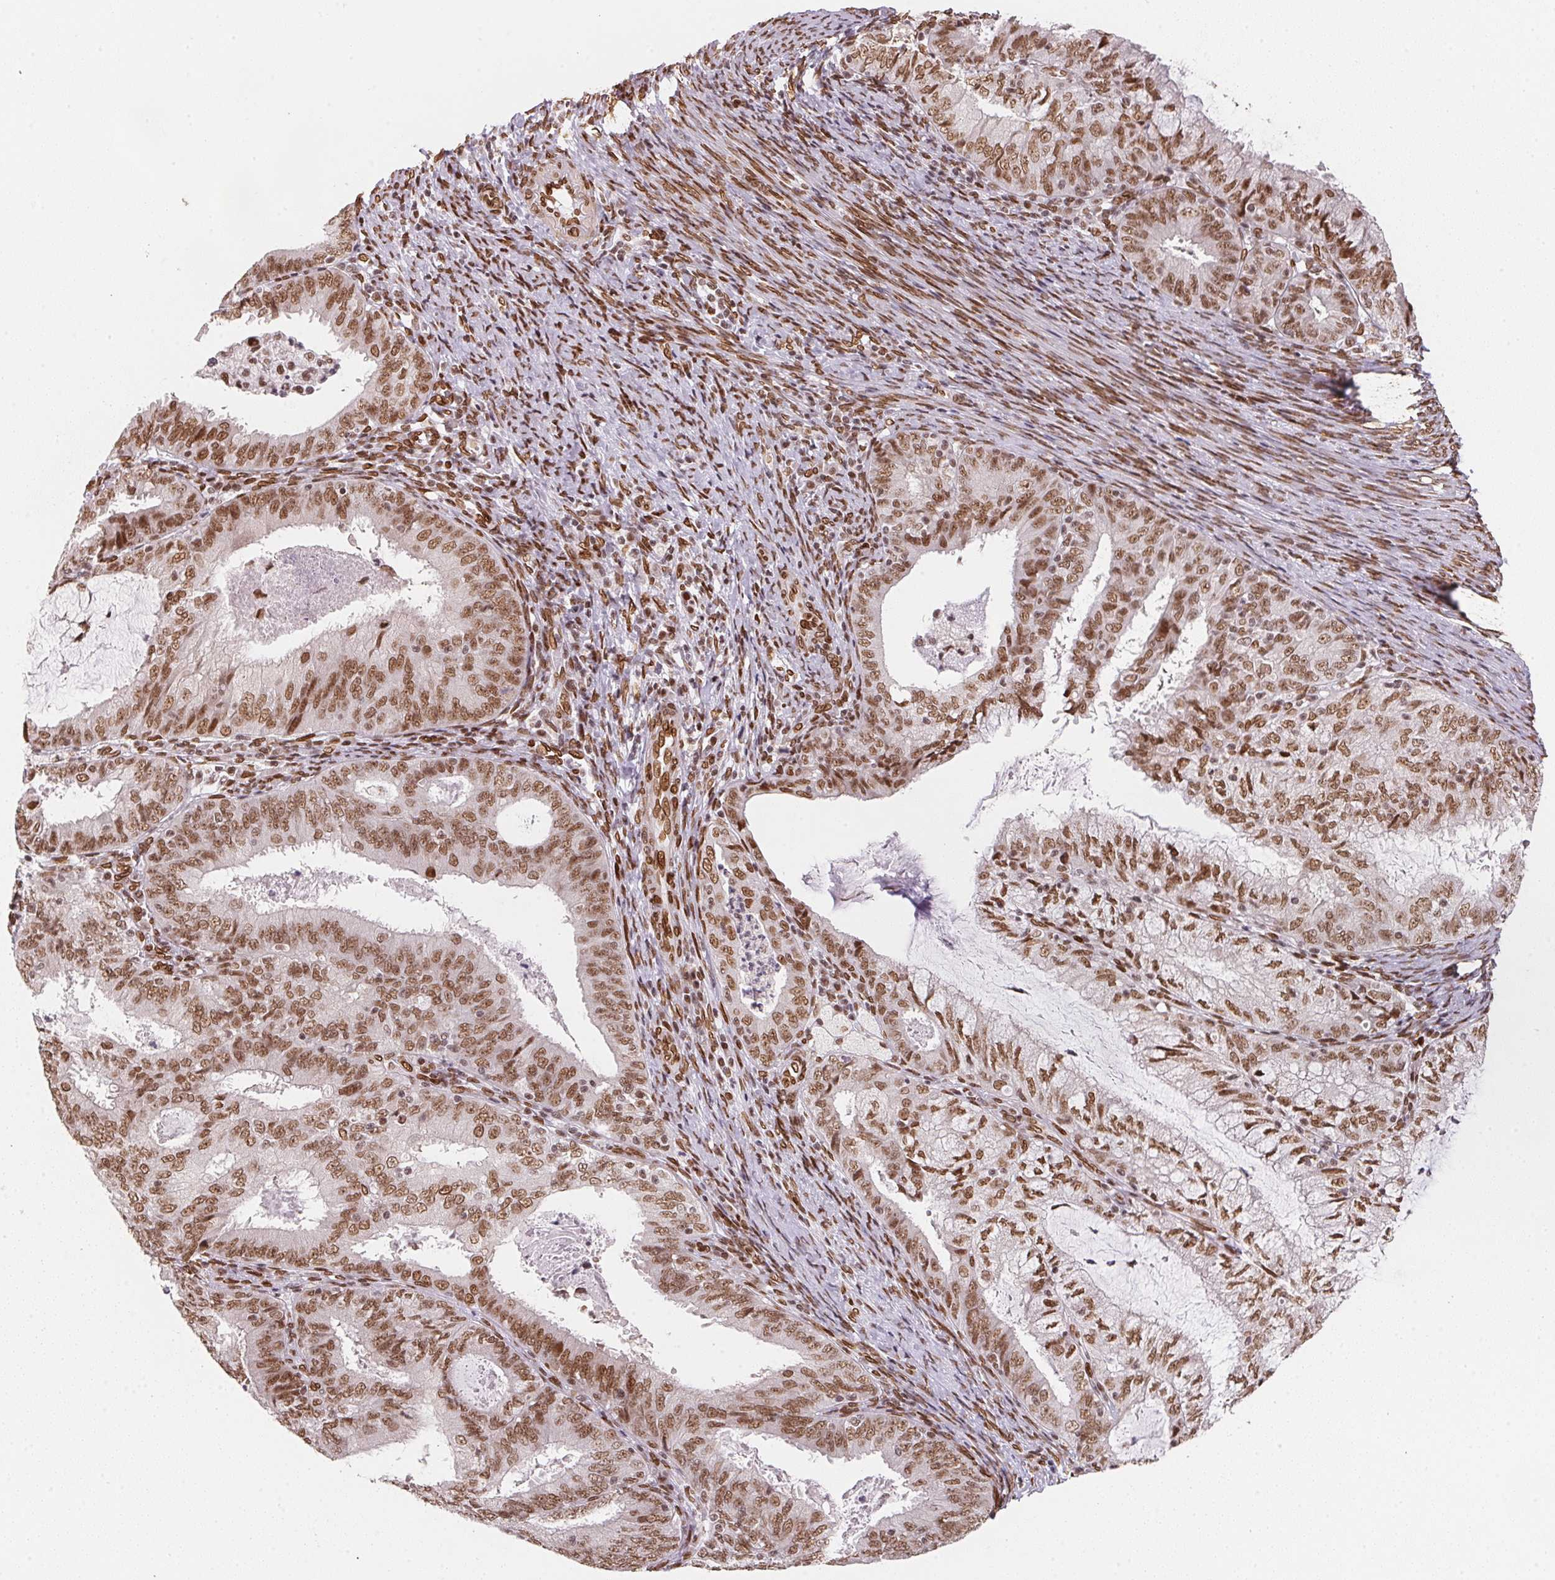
{"staining": {"intensity": "moderate", "quantity": ">75%", "location": "nuclear"}, "tissue": "endometrial cancer", "cell_type": "Tumor cells", "image_type": "cancer", "snomed": [{"axis": "morphology", "description": "Adenocarcinoma, NOS"}, {"axis": "topography", "description": "Endometrium"}], "caption": "Approximately >75% of tumor cells in human endometrial adenocarcinoma show moderate nuclear protein expression as visualized by brown immunohistochemical staining.", "gene": "SAP30BP", "patient": {"sex": "female", "age": 57}}